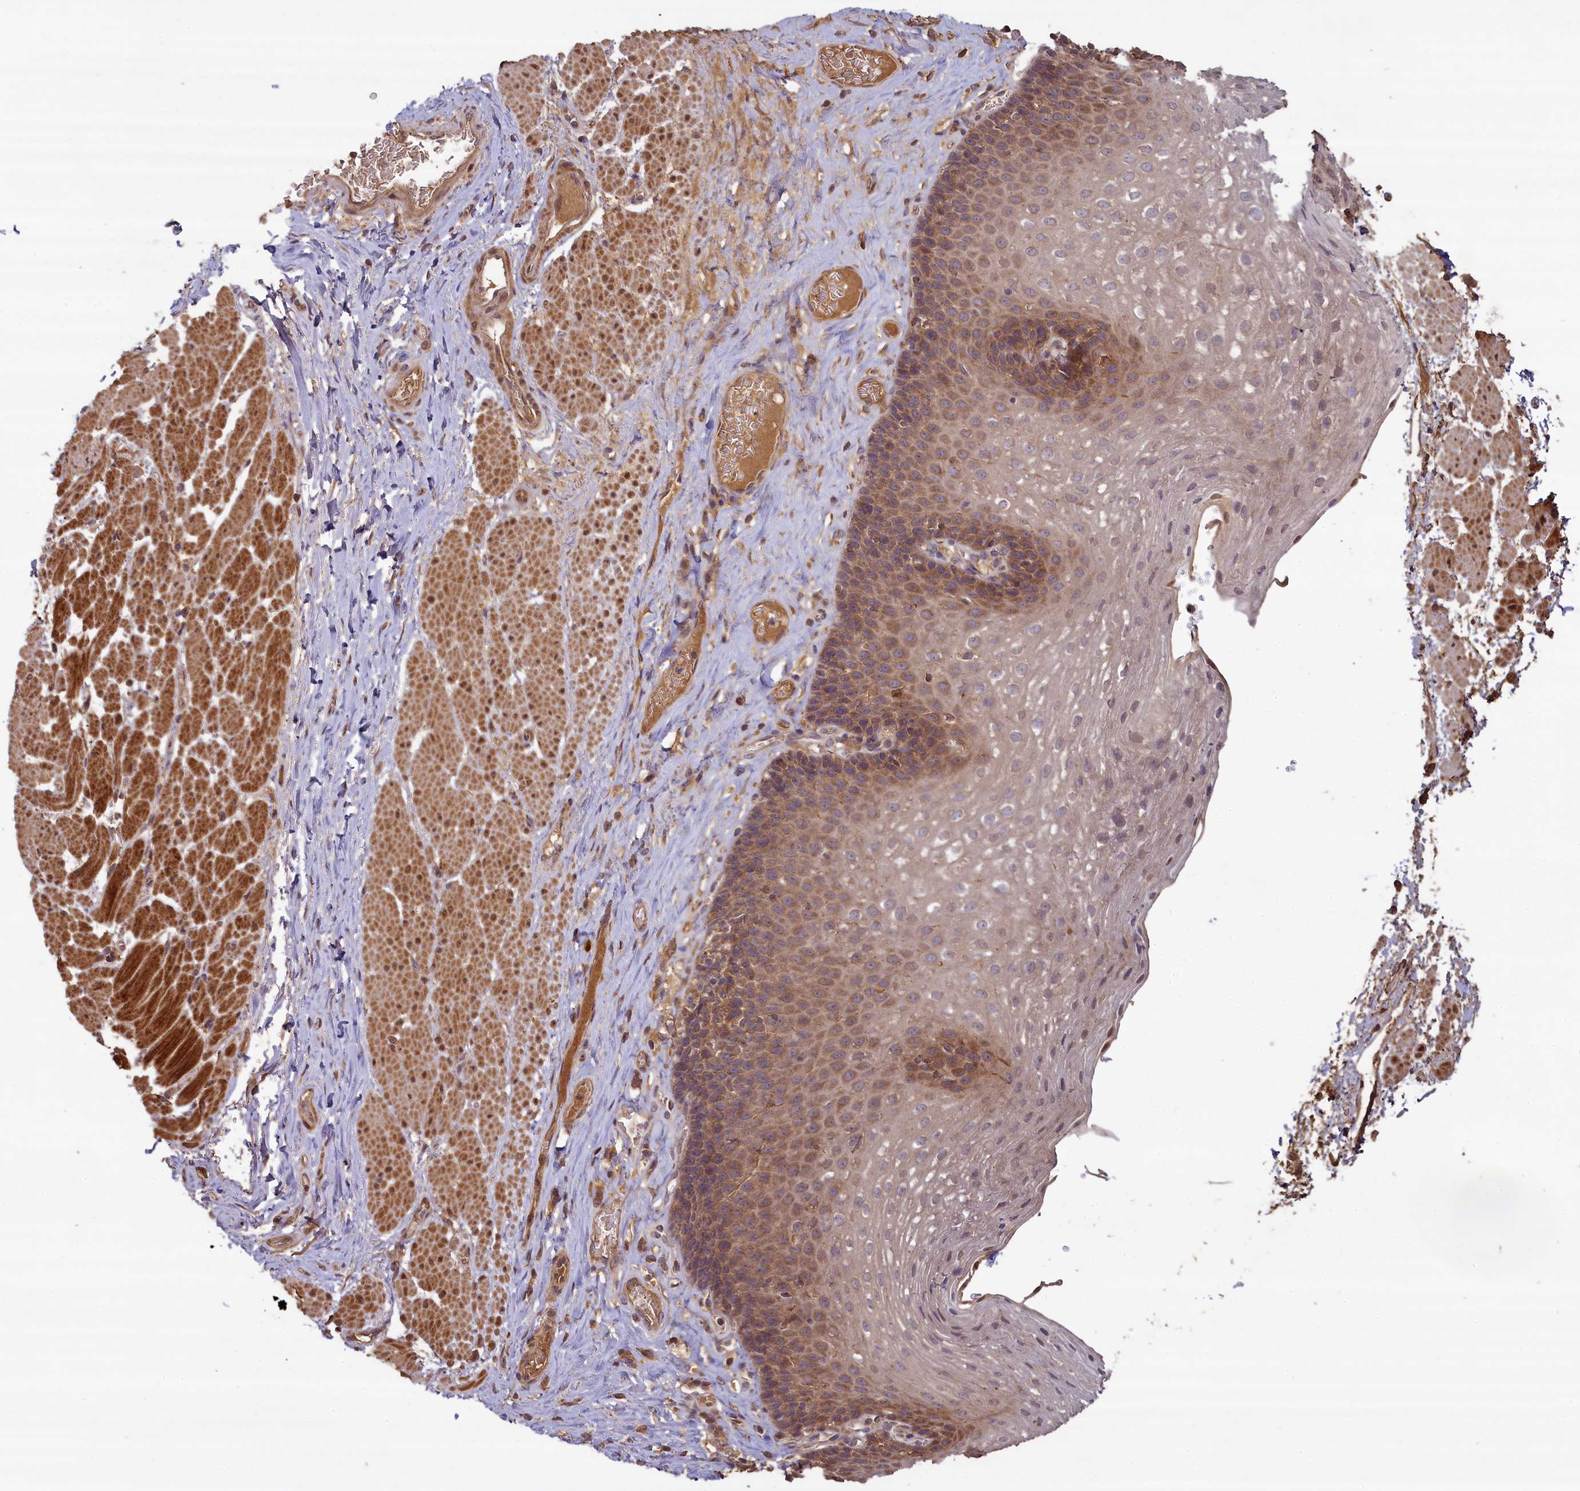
{"staining": {"intensity": "moderate", "quantity": ">75%", "location": "cytoplasmic/membranous"}, "tissue": "esophagus", "cell_type": "Squamous epithelial cells", "image_type": "normal", "snomed": [{"axis": "morphology", "description": "Normal tissue, NOS"}, {"axis": "topography", "description": "Esophagus"}], "caption": "High-power microscopy captured an immunohistochemistry photomicrograph of unremarkable esophagus, revealing moderate cytoplasmic/membranous positivity in approximately >75% of squamous epithelial cells.", "gene": "NUDT6", "patient": {"sex": "female", "age": 66}}